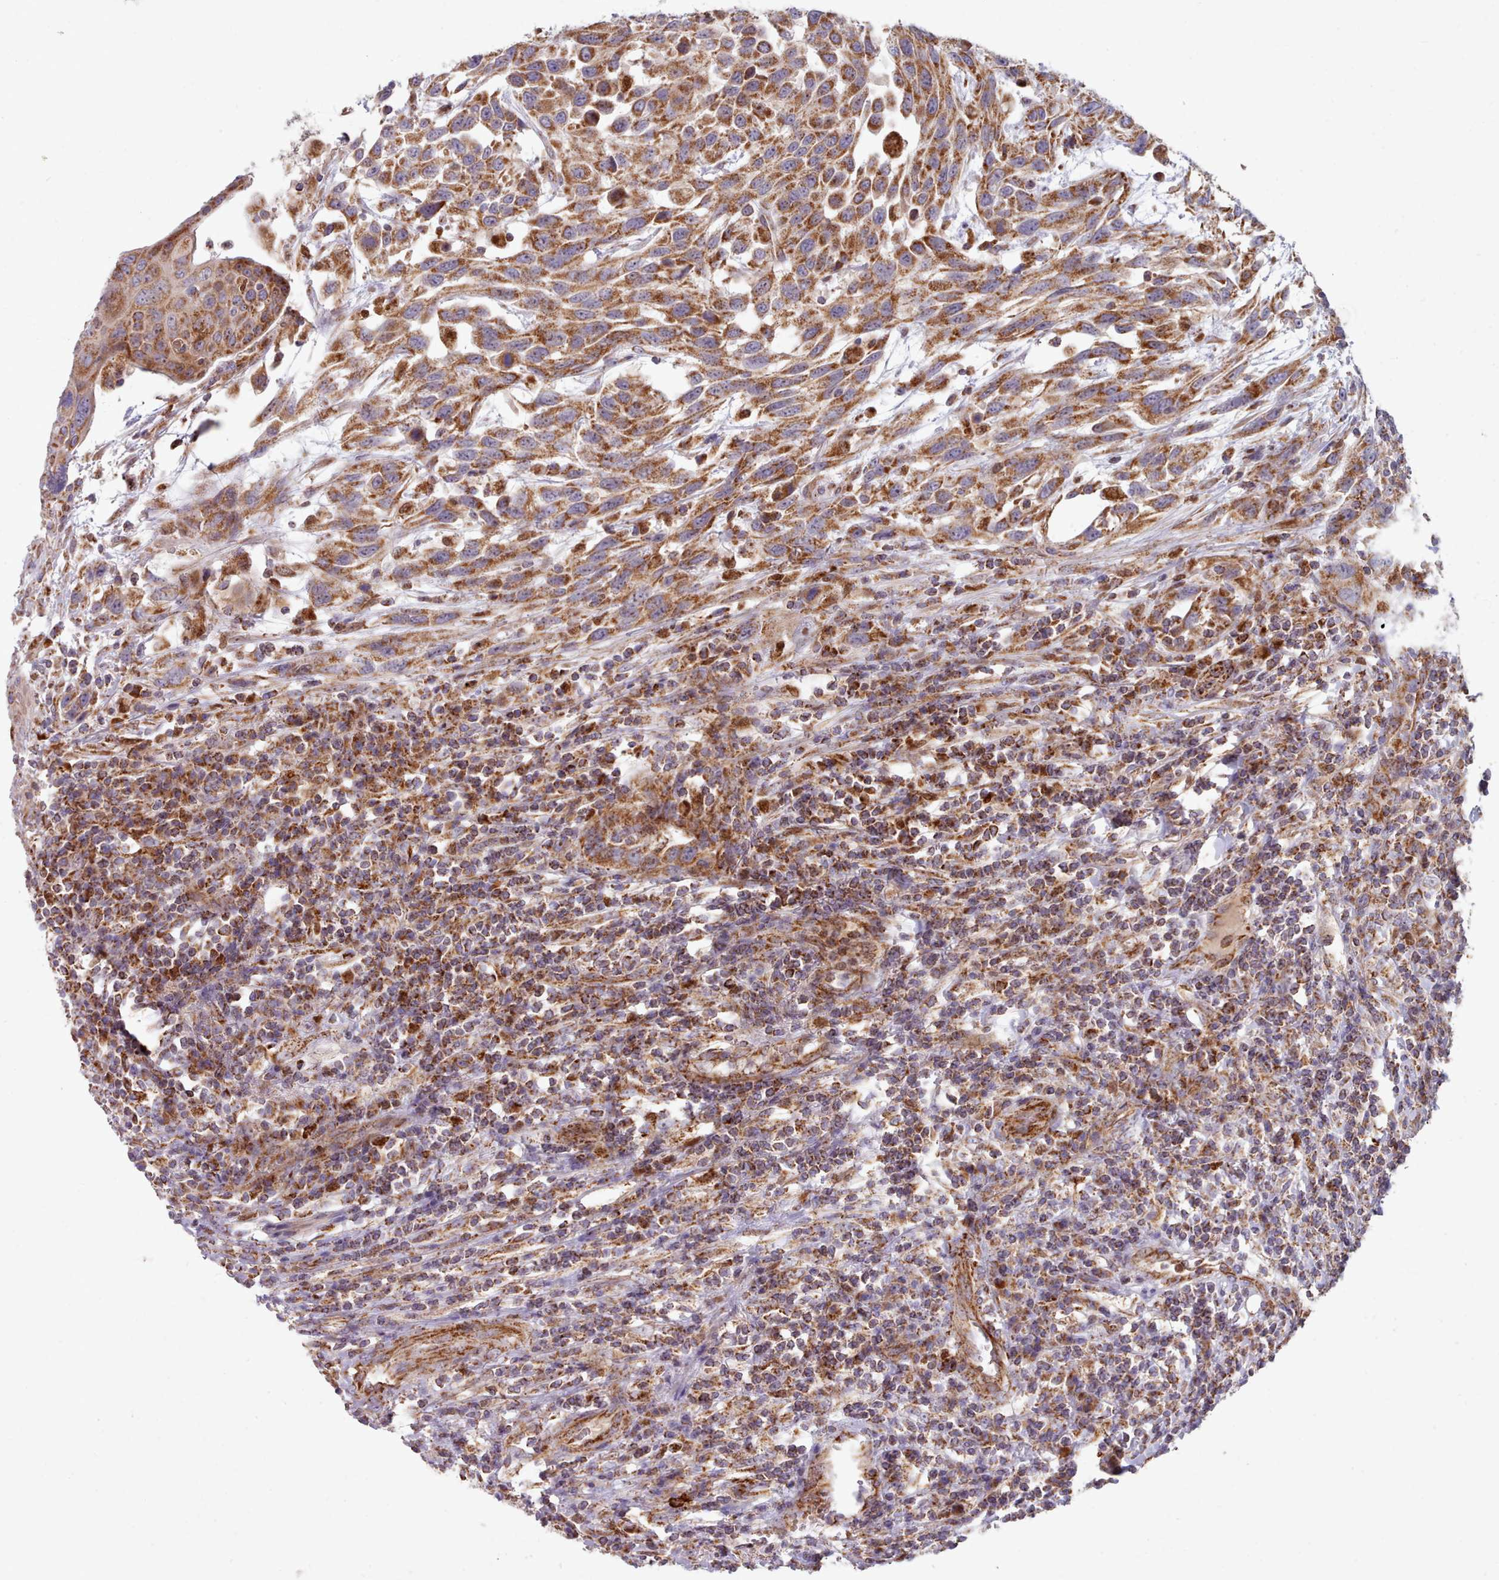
{"staining": {"intensity": "strong", "quantity": ">75%", "location": "cytoplasmic/membranous"}, "tissue": "urothelial cancer", "cell_type": "Tumor cells", "image_type": "cancer", "snomed": [{"axis": "morphology", "description": "Urothelial carcinoma, High grade"}, {"axis": "topography", "description": "Urinary bladder"}], "caption": "There is high levels of strong cytoplasmic/membranous positivity in tumor cells of high-grade urothelial carcinoma, as demonstrated by immunohistochemical staining (brown color).", "gene": "HSDL2", "patient": {"sex": "female", "age": 70}}